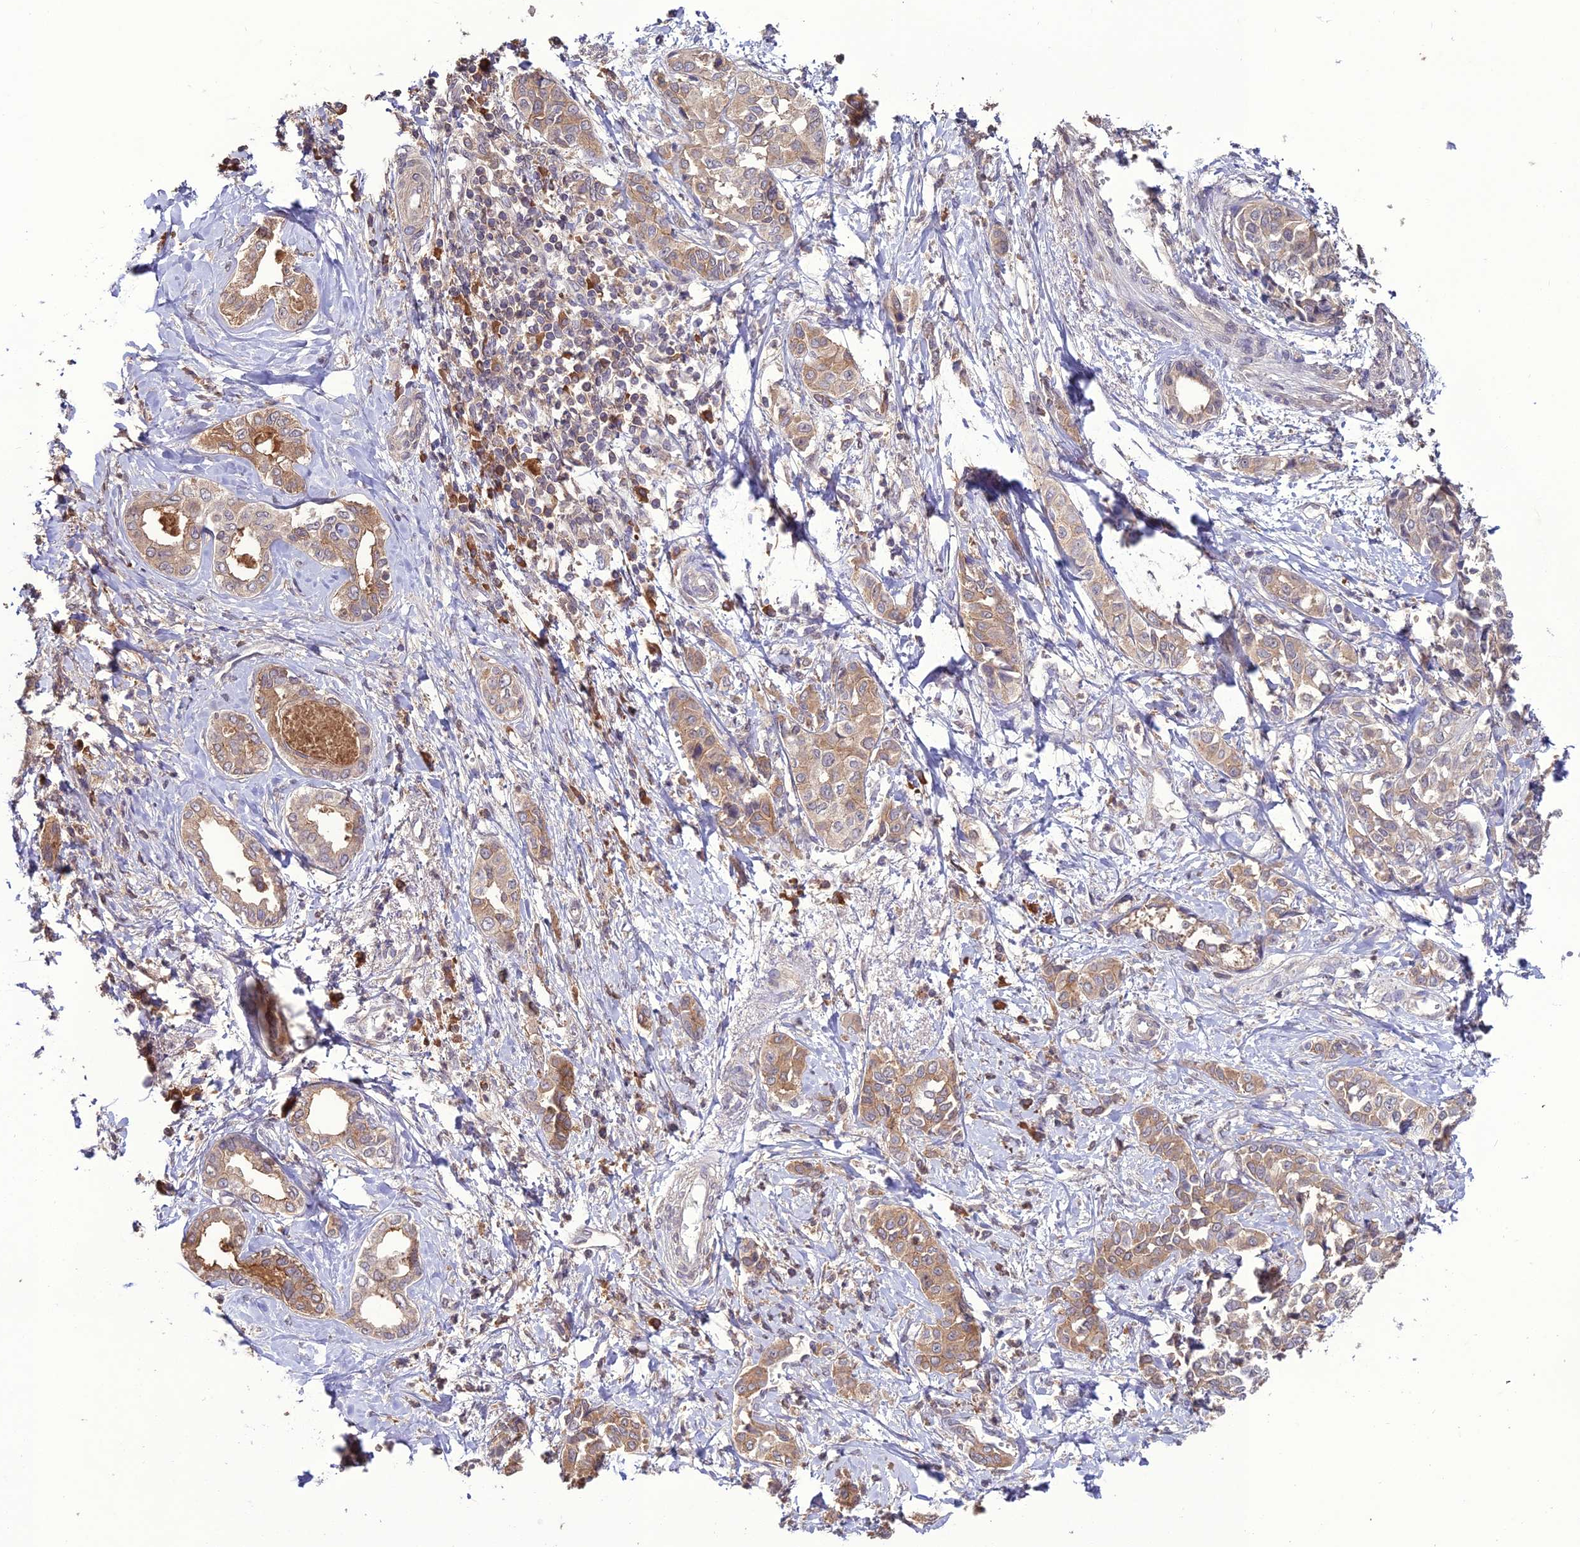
{"staining": {"intensity": "weak", "quantity": ">75%", "location": "cytoplasmic/membranous"}, "tissue": "liver cancer", "cell_type": "Tumor cells", "image_type": "cancer", "snomed": [{"axis": "morphology", "description": "Cholangiocarcinoma"}, {"axis": "topography", "description": "Liver"}], "caption": "Liver cancer stained with immunohistochemistry demonstrates weak cytoplasmic/membranous staining in about >75% of tumor cells.", "gene": "KCTD16", "patient": {"sex": "female", "age": 77}}